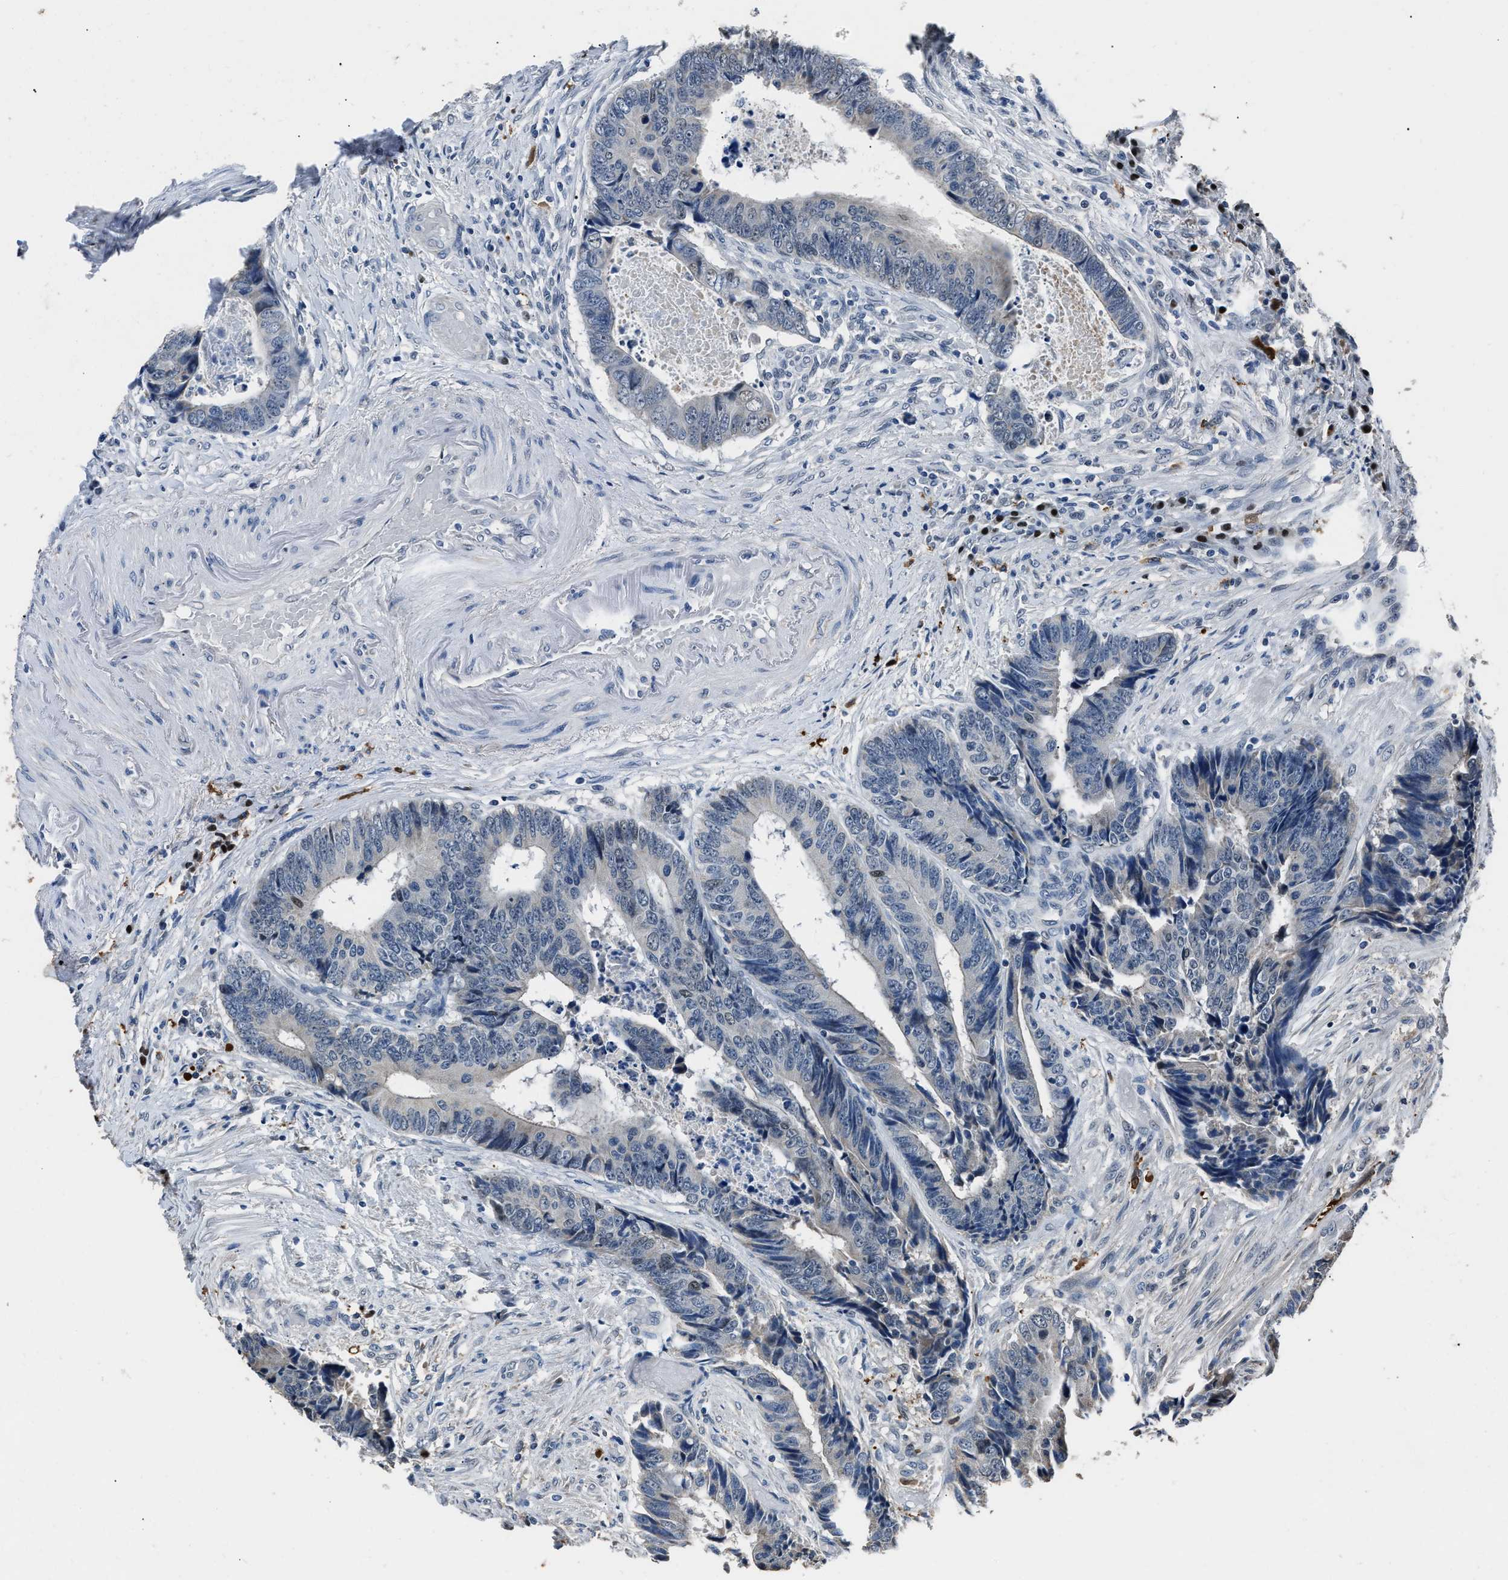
{"staining": {"intensity": "negative", "quantity": "none", "location": "none"}, "tissue": "colorectal cancer", "cell_type": "Tumor cells", "image_type": "cancer", "snomed": [{"axis": "morphology", "description": "Adenocarcinoma, NOS"}, {"axis": "topography", "description": "Rectum"}], "caption": "High power microscopy micrograph of an IHC micrograph of adenocarcinoma (colorectal), revealing no significant positivity in tumor cells.", "gene": "NSUN5", "patient": {"sex": "male", "age": 84}}